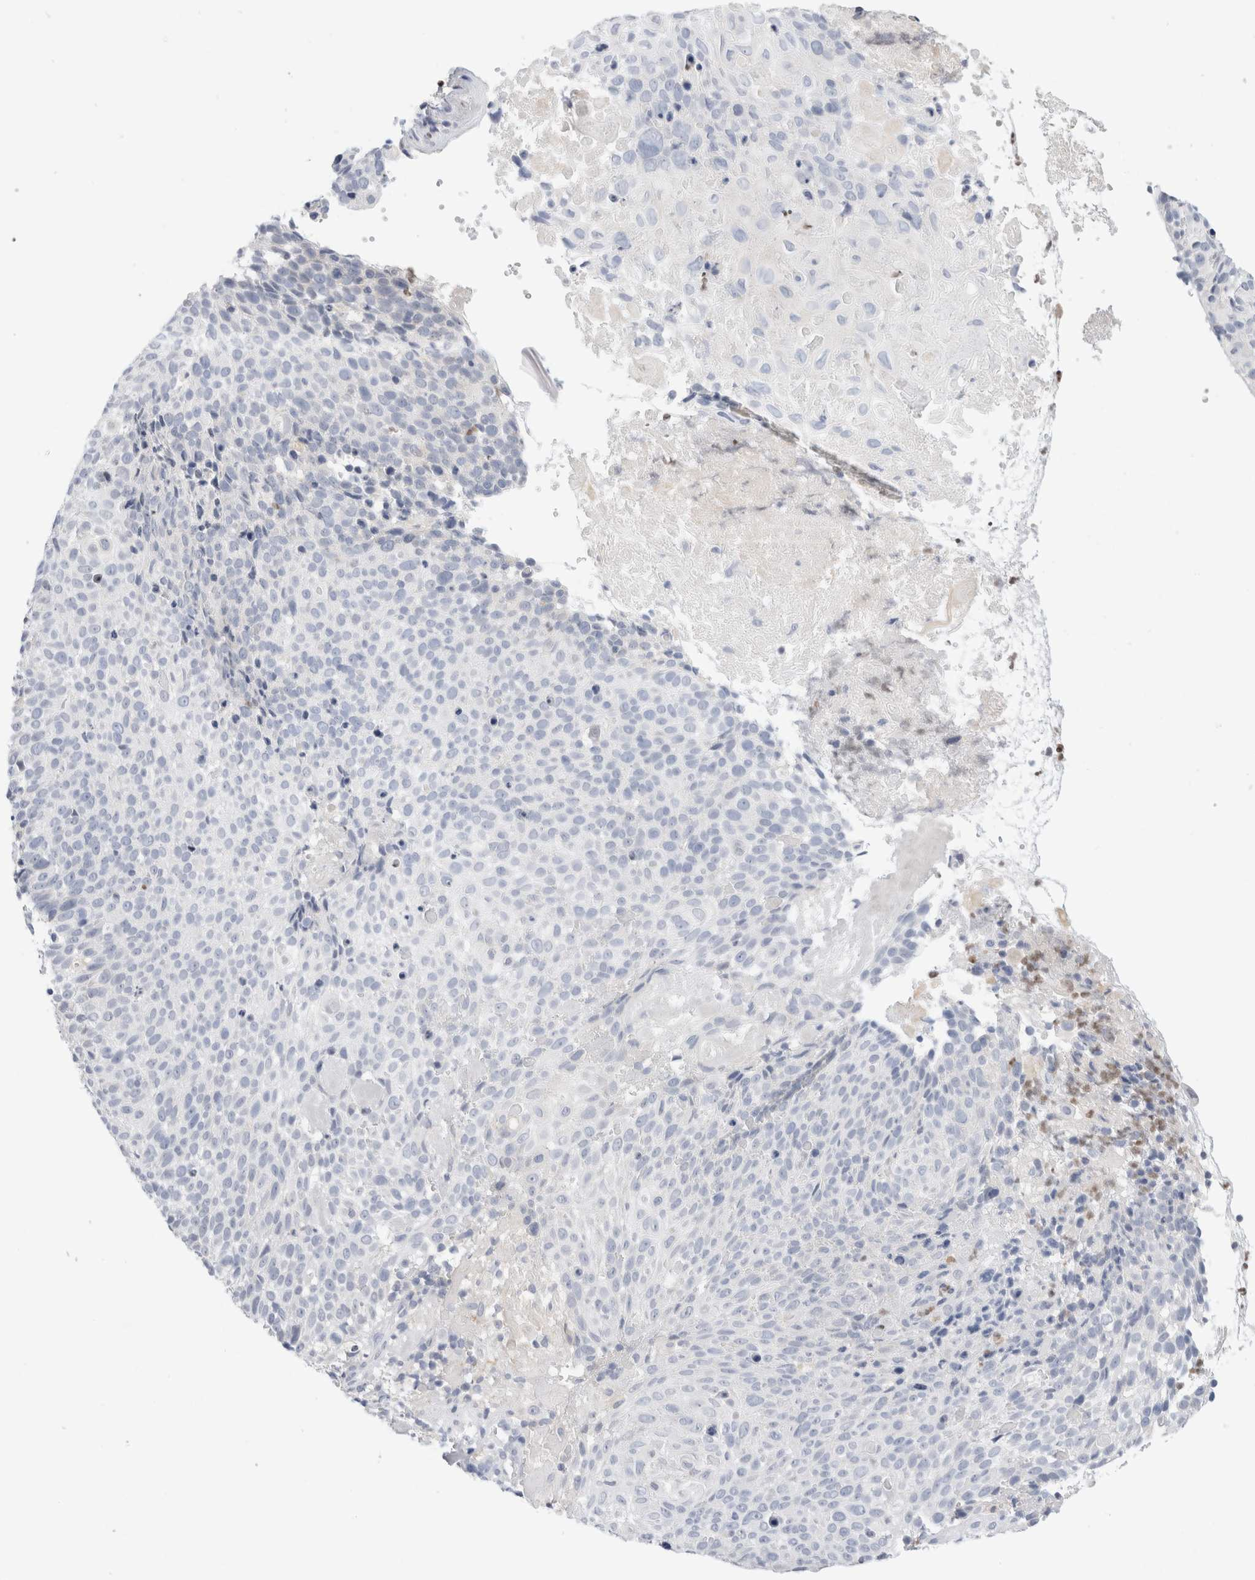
{"staining": {"intensity": "negative", "quantity": "none", "location": "none"}, "tissue": "cervical cancer", "cell_type": "Tumor cells", "image_type": "cancer", "snomed": [{"axis": "morphology", "description": "Squamous cell carcinoma, NOS"}, {"axis": "topography", "description": "Cervix"}], "caption": "Tumor cells are negative for protein expression in human squamous cell carcinoma (cervical). (DAB (3,3'-diaminobenzidine) IHC, high magnification).", "gene": "ADAM30", "patient": {"sex": "female", "age": 74}}